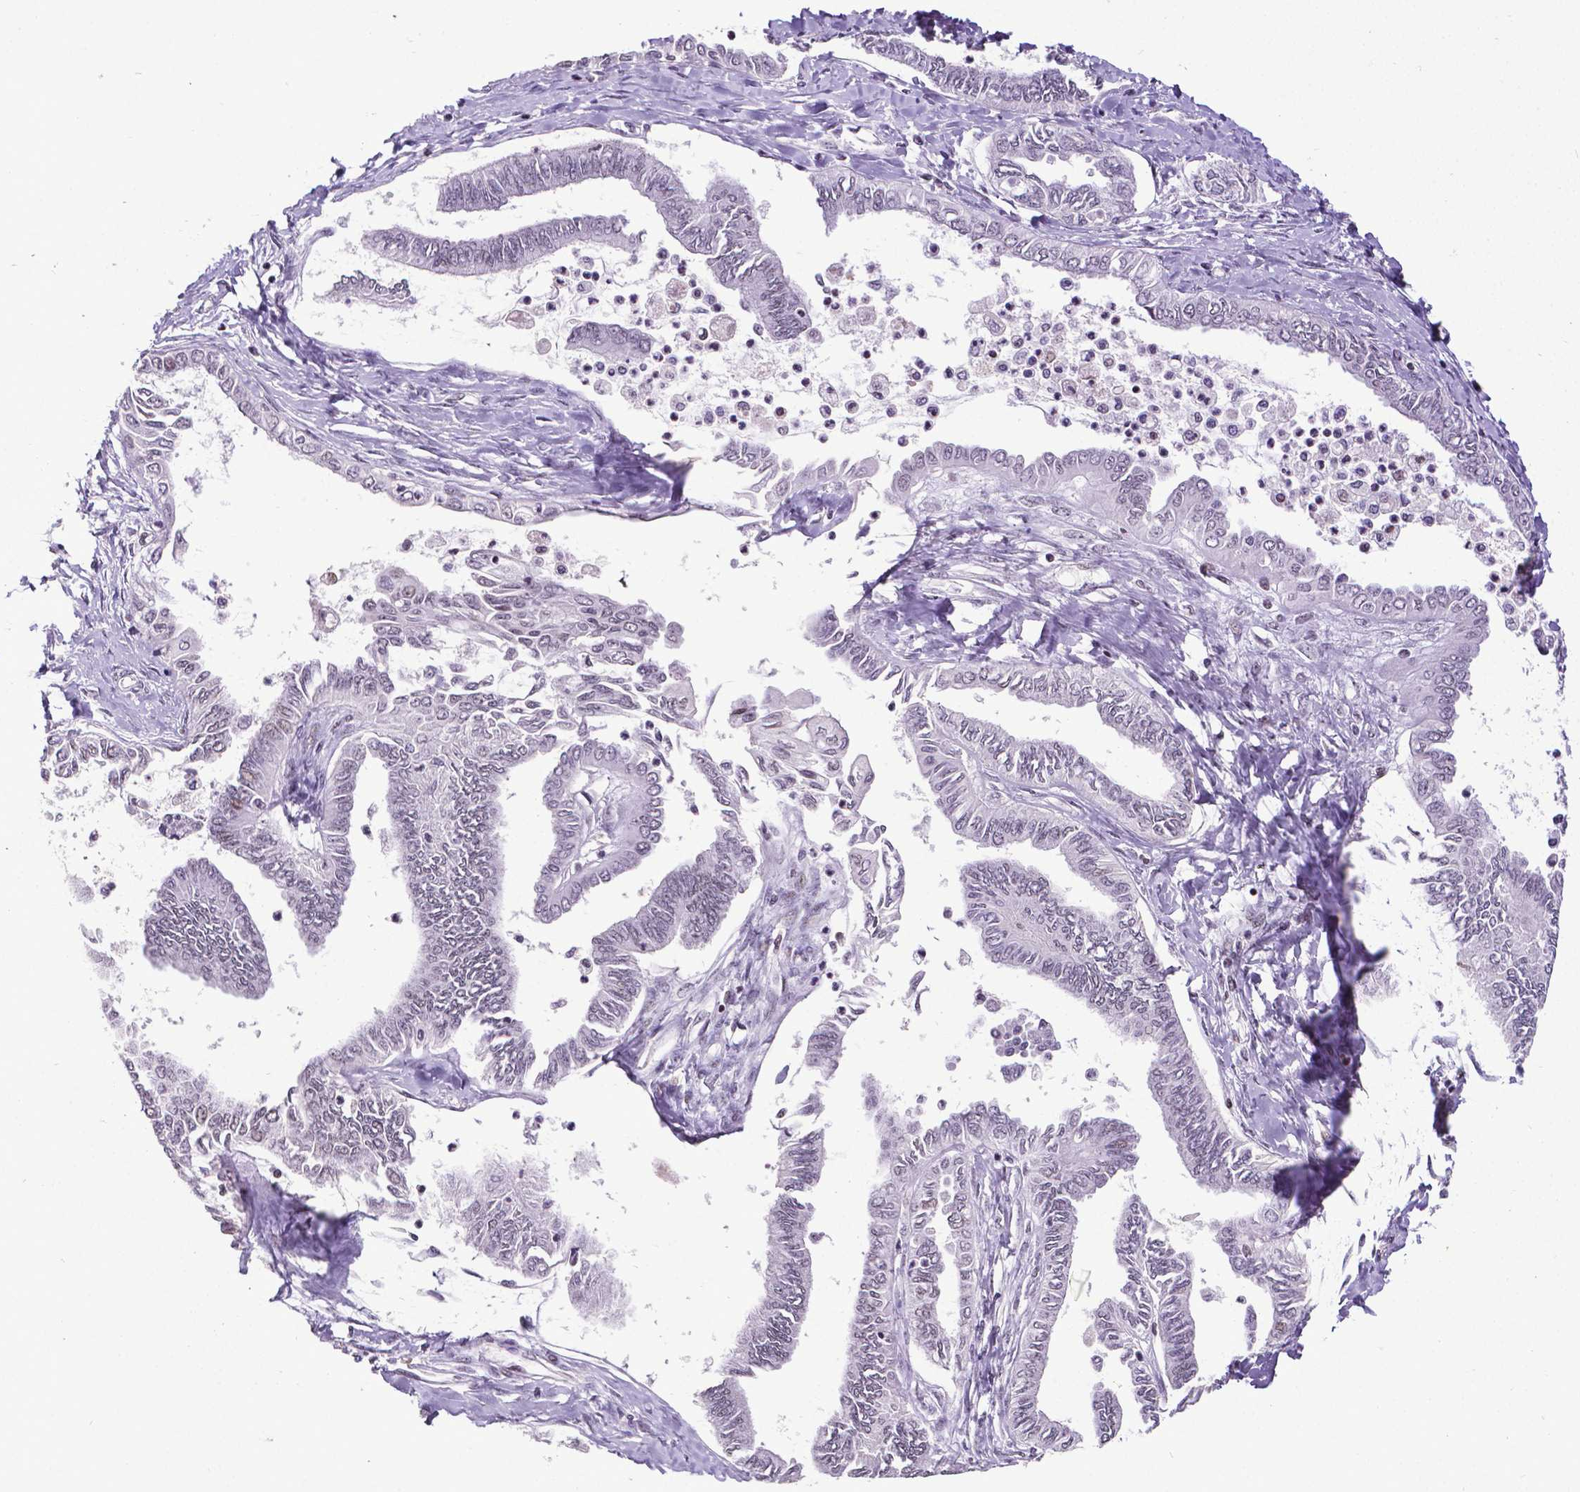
{"staining": {"intensity": "weak", "quantity": "25%-75%", "location": "nuclear"}, "tissue": "ovarian cancer", "cell_type": "Tumor cells", "image_type": "cancer", "snomed": [{"axis": "morphology", "description": "Carcinoma, endometroid"}, {"axis": "topography", "description": "Ovary"}], "caption": "This micrograph shows immunohistochemistry (IHC) staining of ovarian cancer (endometroid carcinoma), with low weak nuclear expression in approximately 25%-75% of tumor cells.", "gene": "CTCF", "patient": {"sex": "female", "age": 70}}